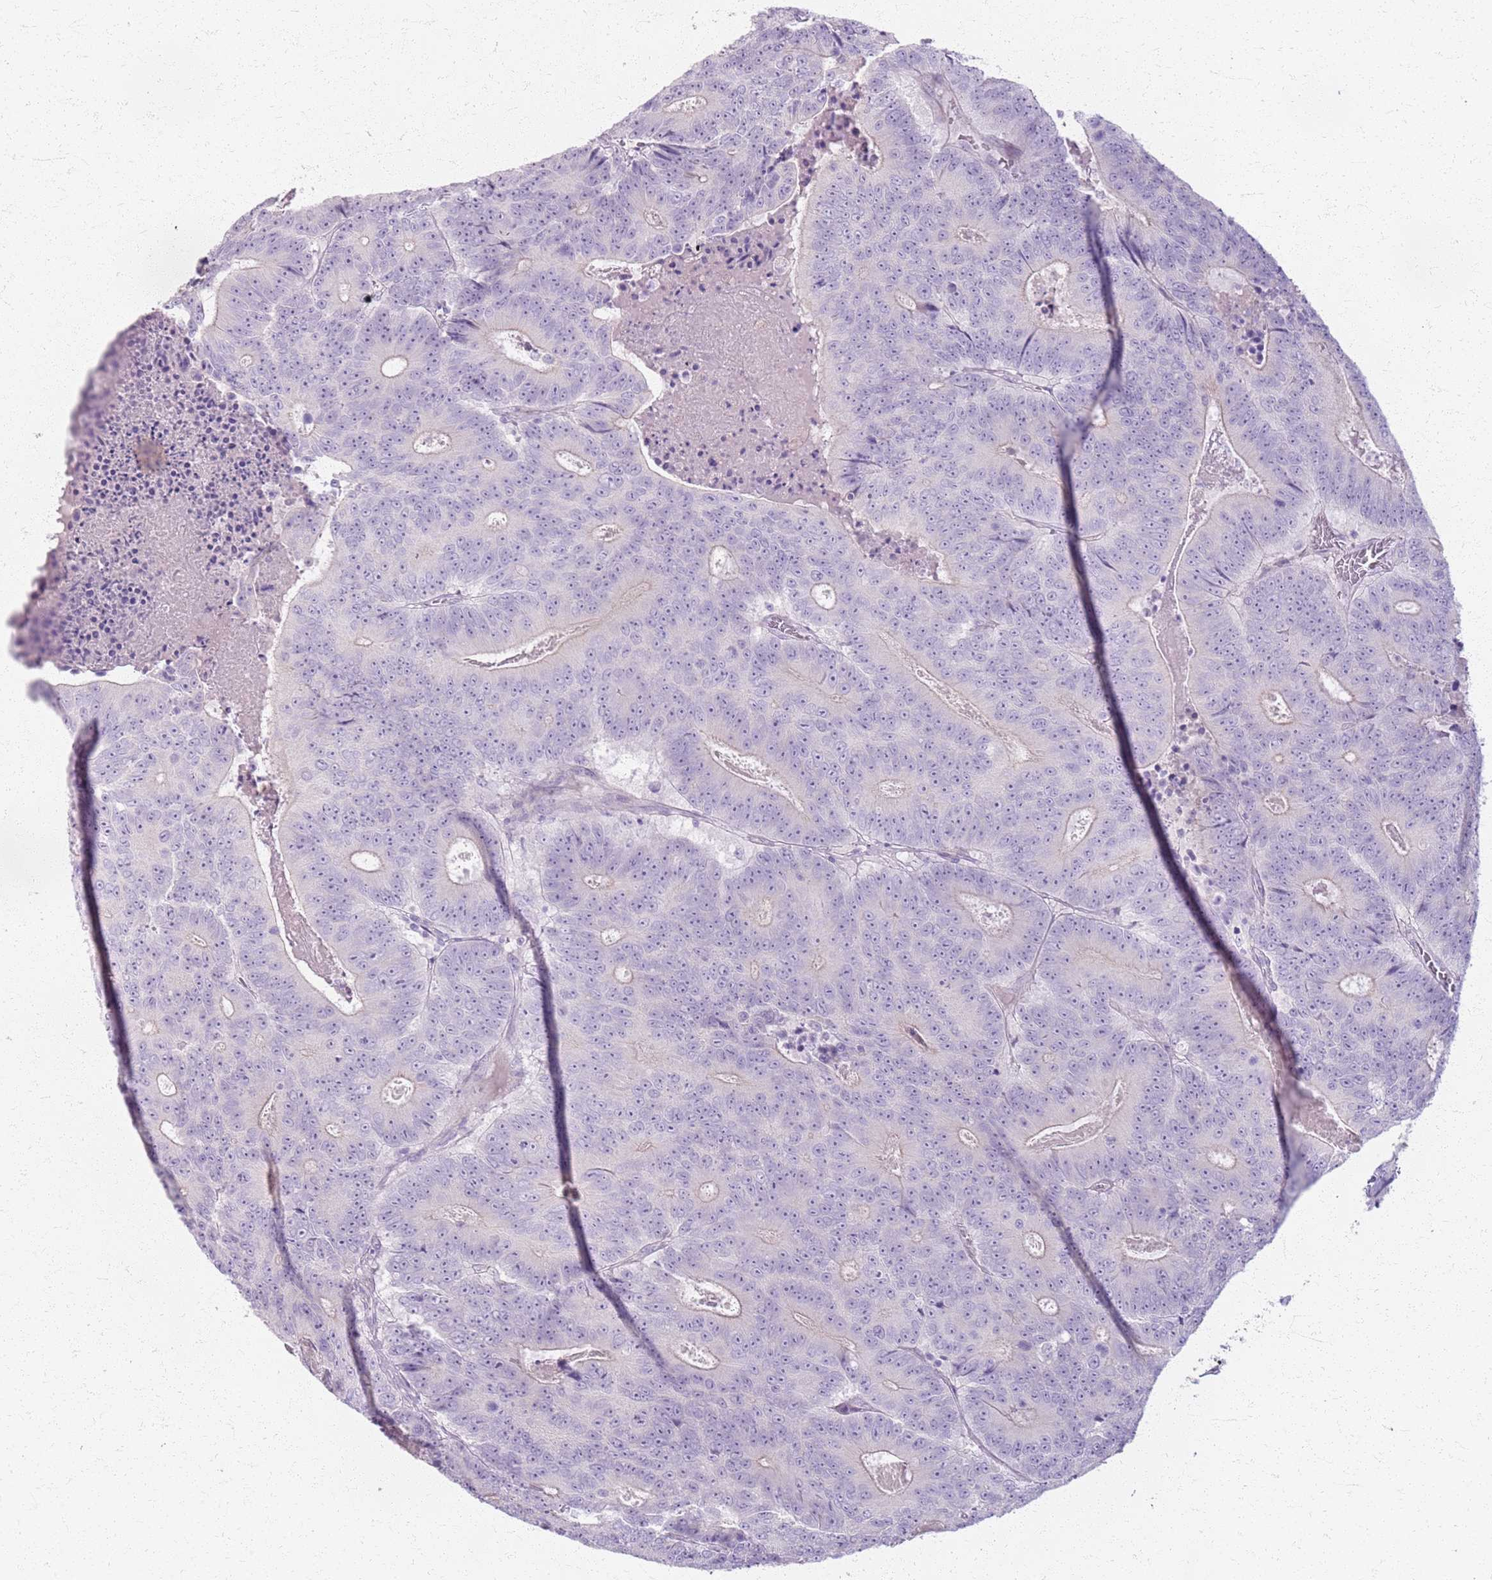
{"staining": {"intensity": "negative", "quantity": "none", "location": "none"}, "tissue": "colorectal cancer", "cell_type": "Tumor cells", "image_type": "cancer", "snomed": [{"axis": "morphology", "description": "Adenocarcinoma, NOS"}, {"axis": "topography", "description": "Colon"}], "caption": "There is no significant positivity in tumor cells of colorectal cancer (adenocarcinoma).", "gene": "CSRP3", "patient": {"sex": "male", "age": 83}}